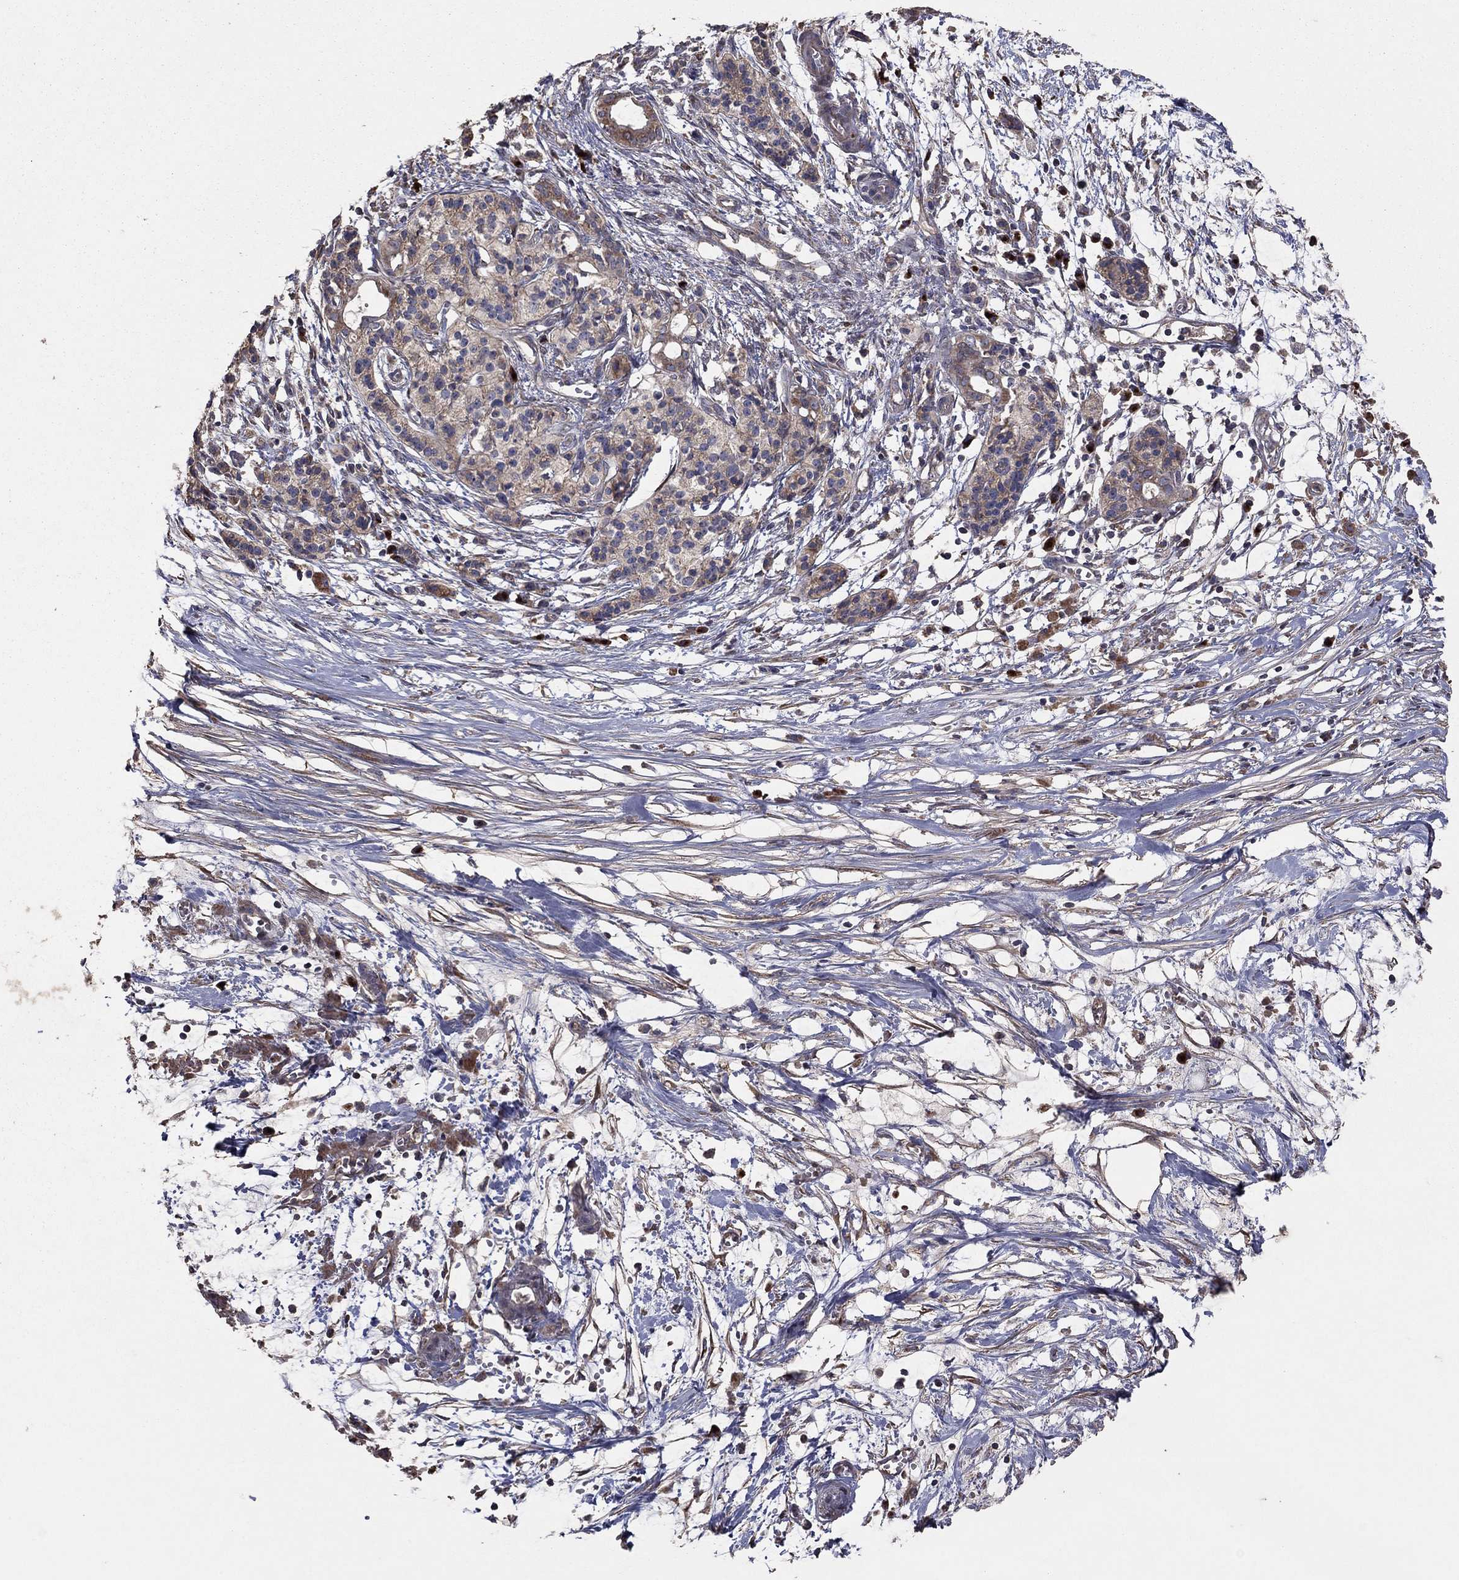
{"staining": {"intensity": "negative", "quantity": "none", "location": "none"}, "tissue": "pancreatic cancer", "cell_type": "Tumor cells", "image_type": "cancer", "snomed": [{"axis": "morphology", "description": "Normal tissue, NOS"}, {"axis": "morphology", "description": "Adenocarcinoma, NOS"}, {"axis": "topography", "description": "Pancreas"}], "caption": "Immunohistochemical staining of human pancreatic cancer (adenocarcinoma) shows no significant positivity in tumor cells.", "gene": "FLT4", "patient": {"sex": "female", "age": 58}}